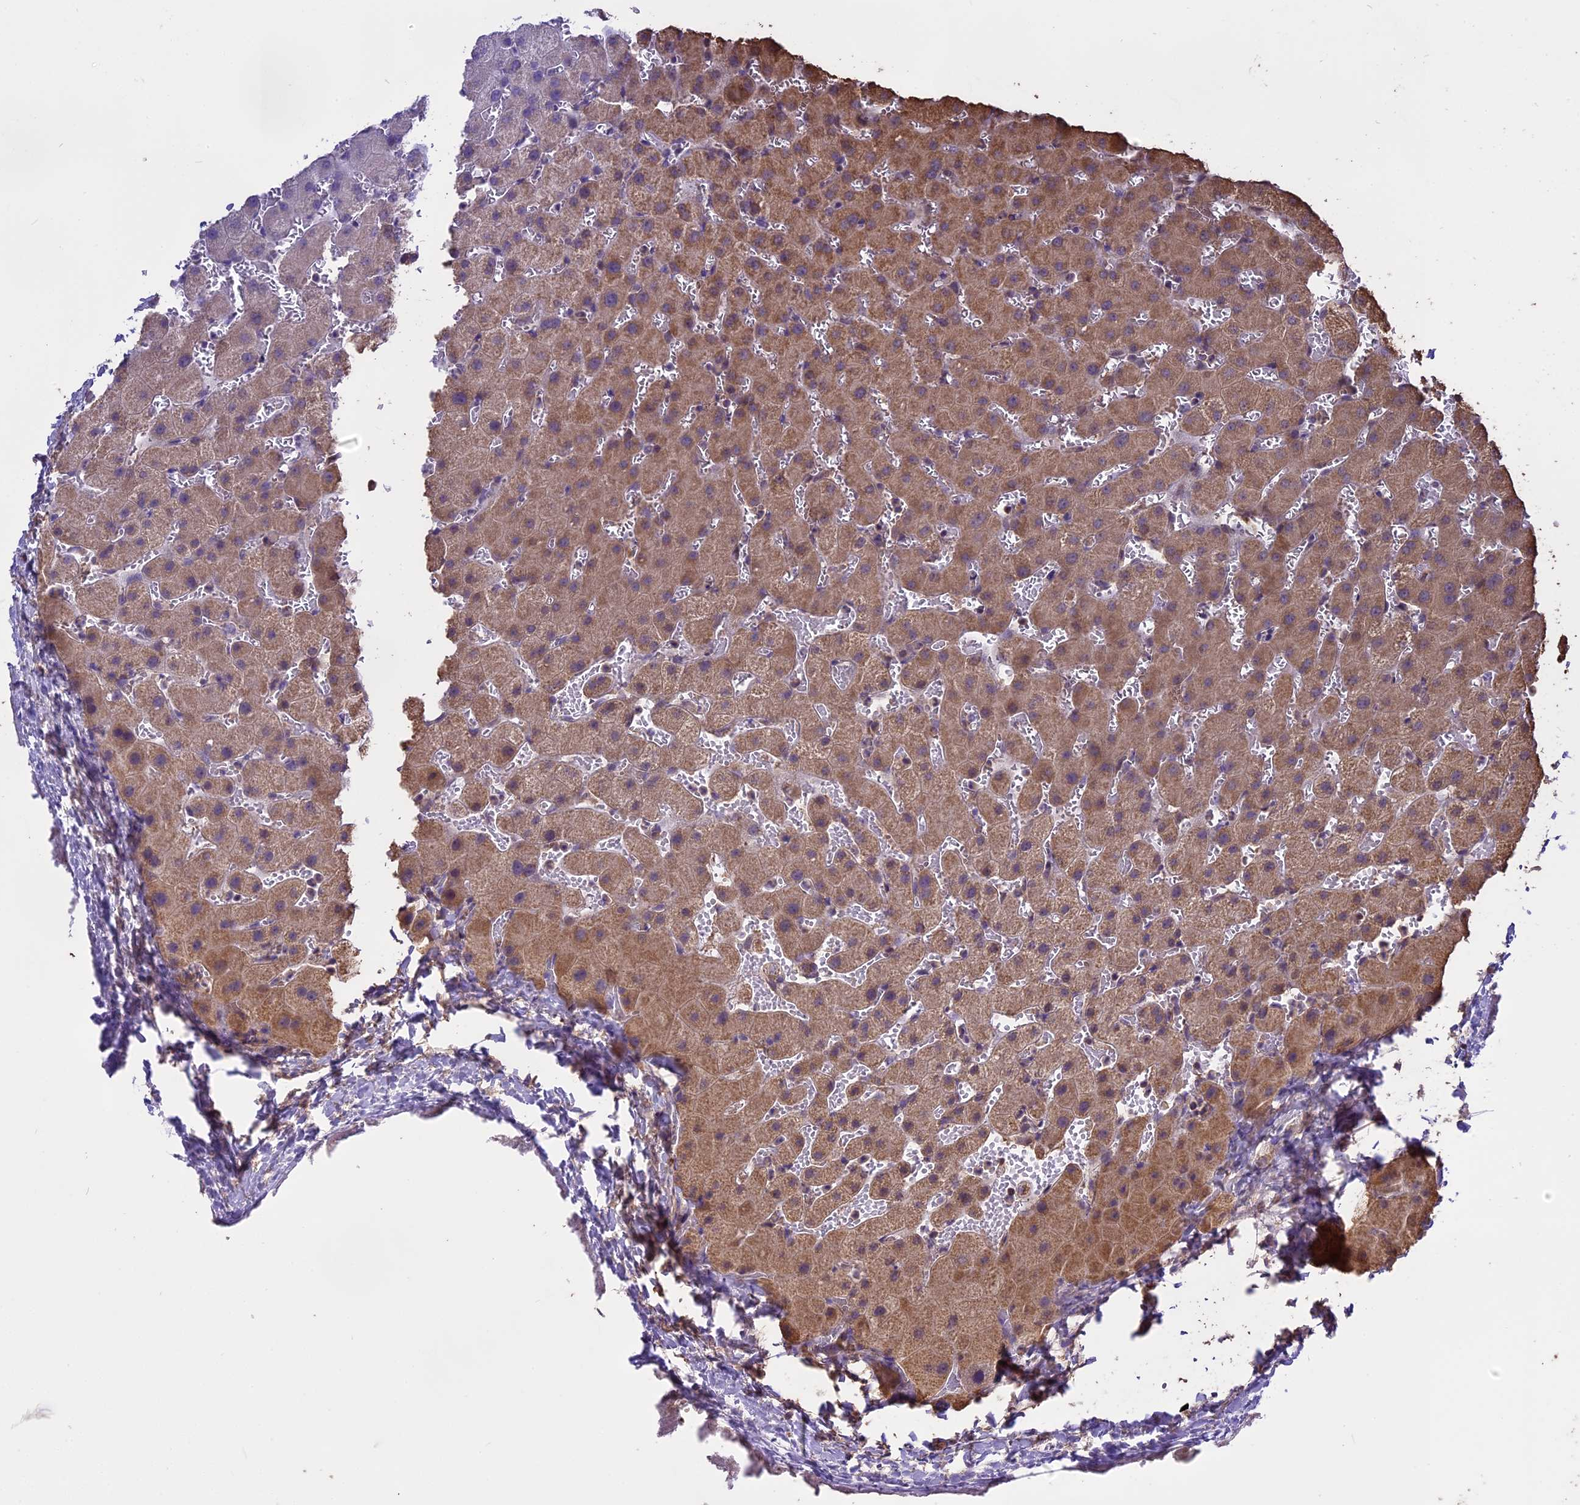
{"staining": {"intensity": "weak", "quantity": ">75%", "location": "cytoplasmic/membranous"}, "tissue": "liver", "cell_type": "Cholangiocytes", "image_type": "normal", "snomed": [{"axis": "morphology", "description": "Normal tissue, NOS"}, {"axis": "topography", "description": "Liver"}], "caption": "Protein analysis of normal liver demonstrates weak cytoplasmic/membranous staining in about >75% of cholangiocytes.", "gene": "PGPEP1L", "patient": {"sex": "female", "age": 63}}